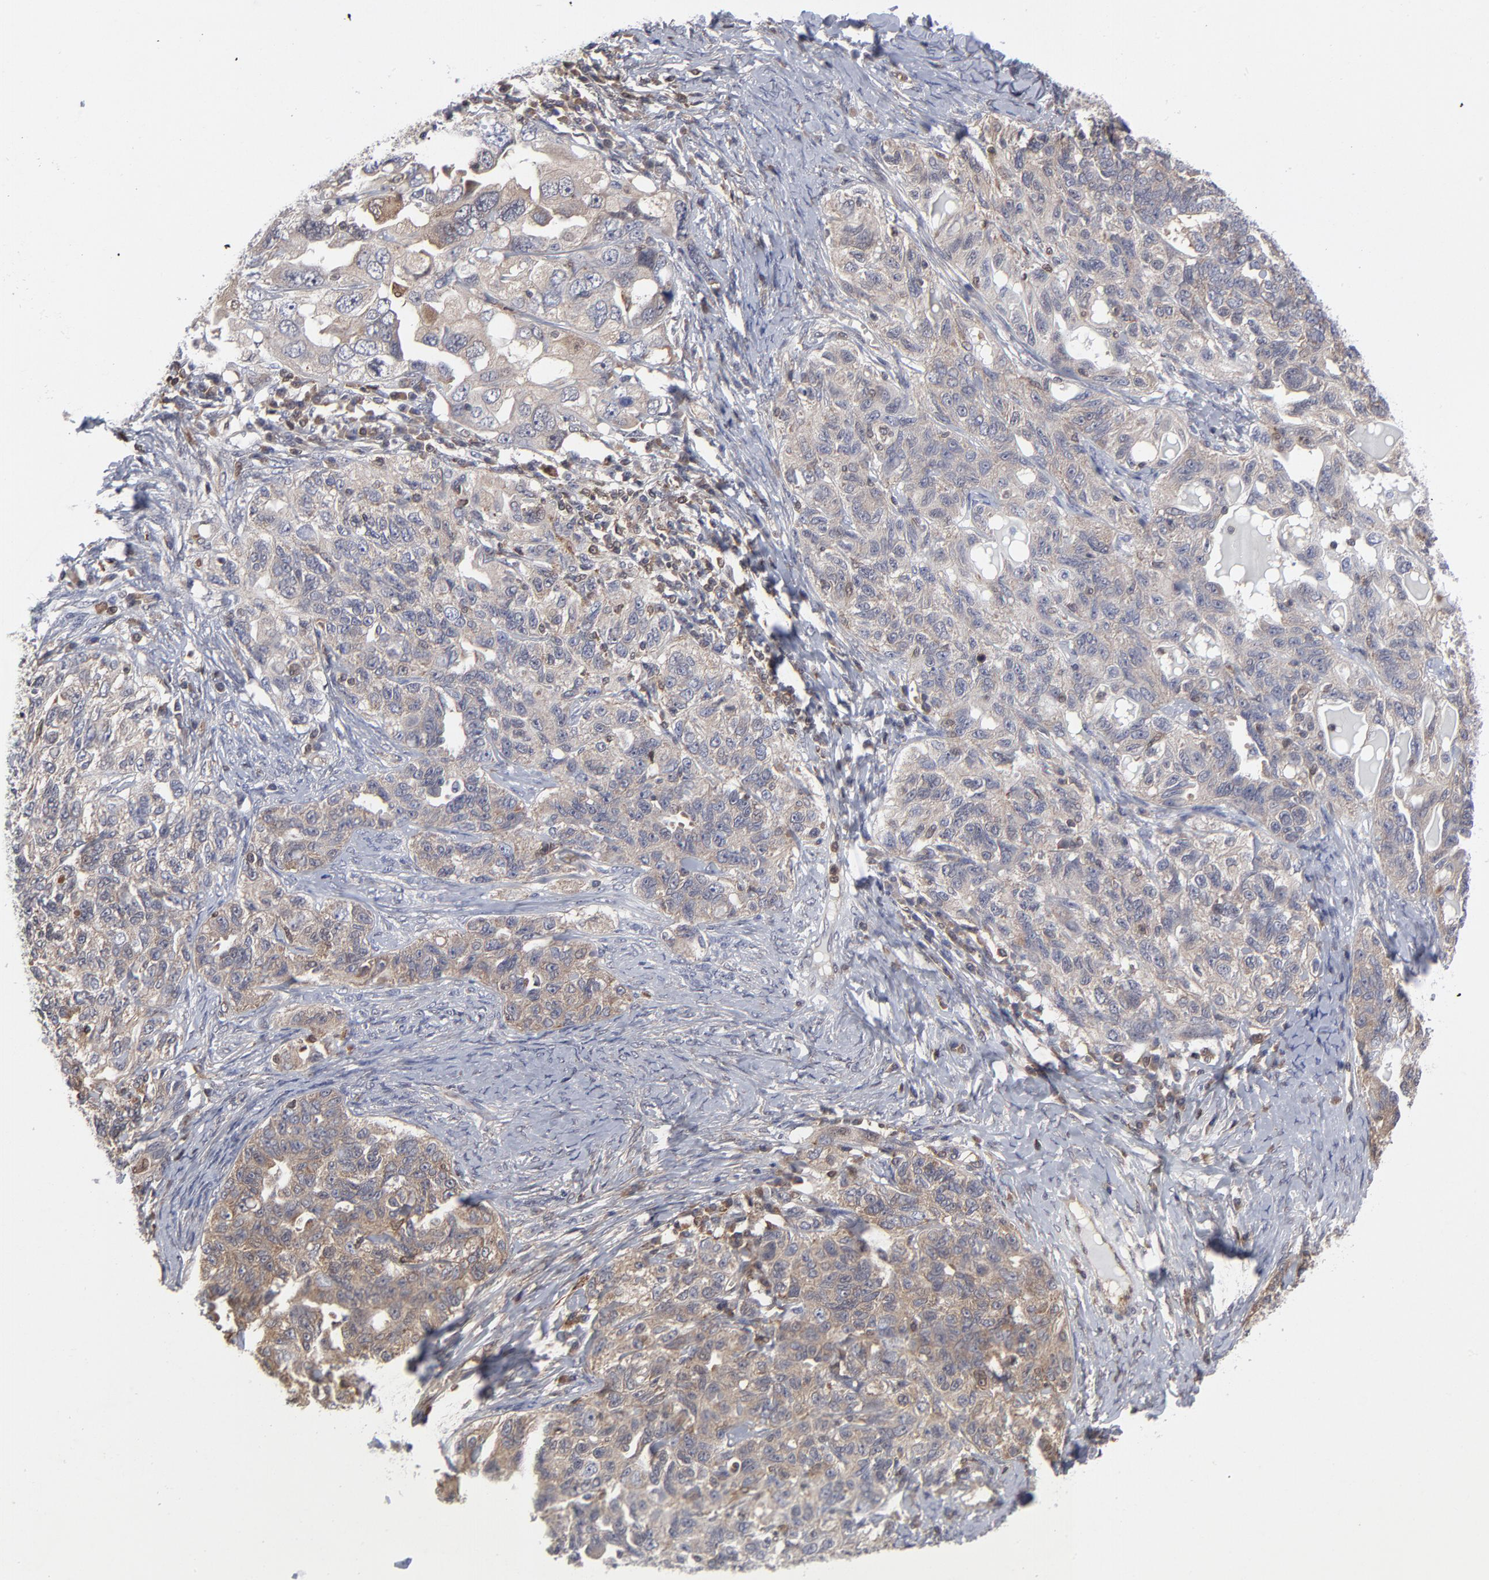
{"staining": {"intensity": "weak", "quantity": ">75%", "location": "cytoplasmic/membranous"}, "tissue": "ovarian cancer", "cell_type": "Tumor cells", "image_type": "cancer", "snomed": [{"axis": "morphology", "description": "Cystadenocarcinoma, serous, NOS"}, {"axis": "topography", "description": "Ovary"}], "caption": "Immunohistochemistry of serous cystadenocarcinoma (ovarian) shows low levels of weak cytoplasmic/membranous positivity in about >75% of tumor cells.", "gene": "MAP2K1", "patient": {"sex": "female", "age": 82}}